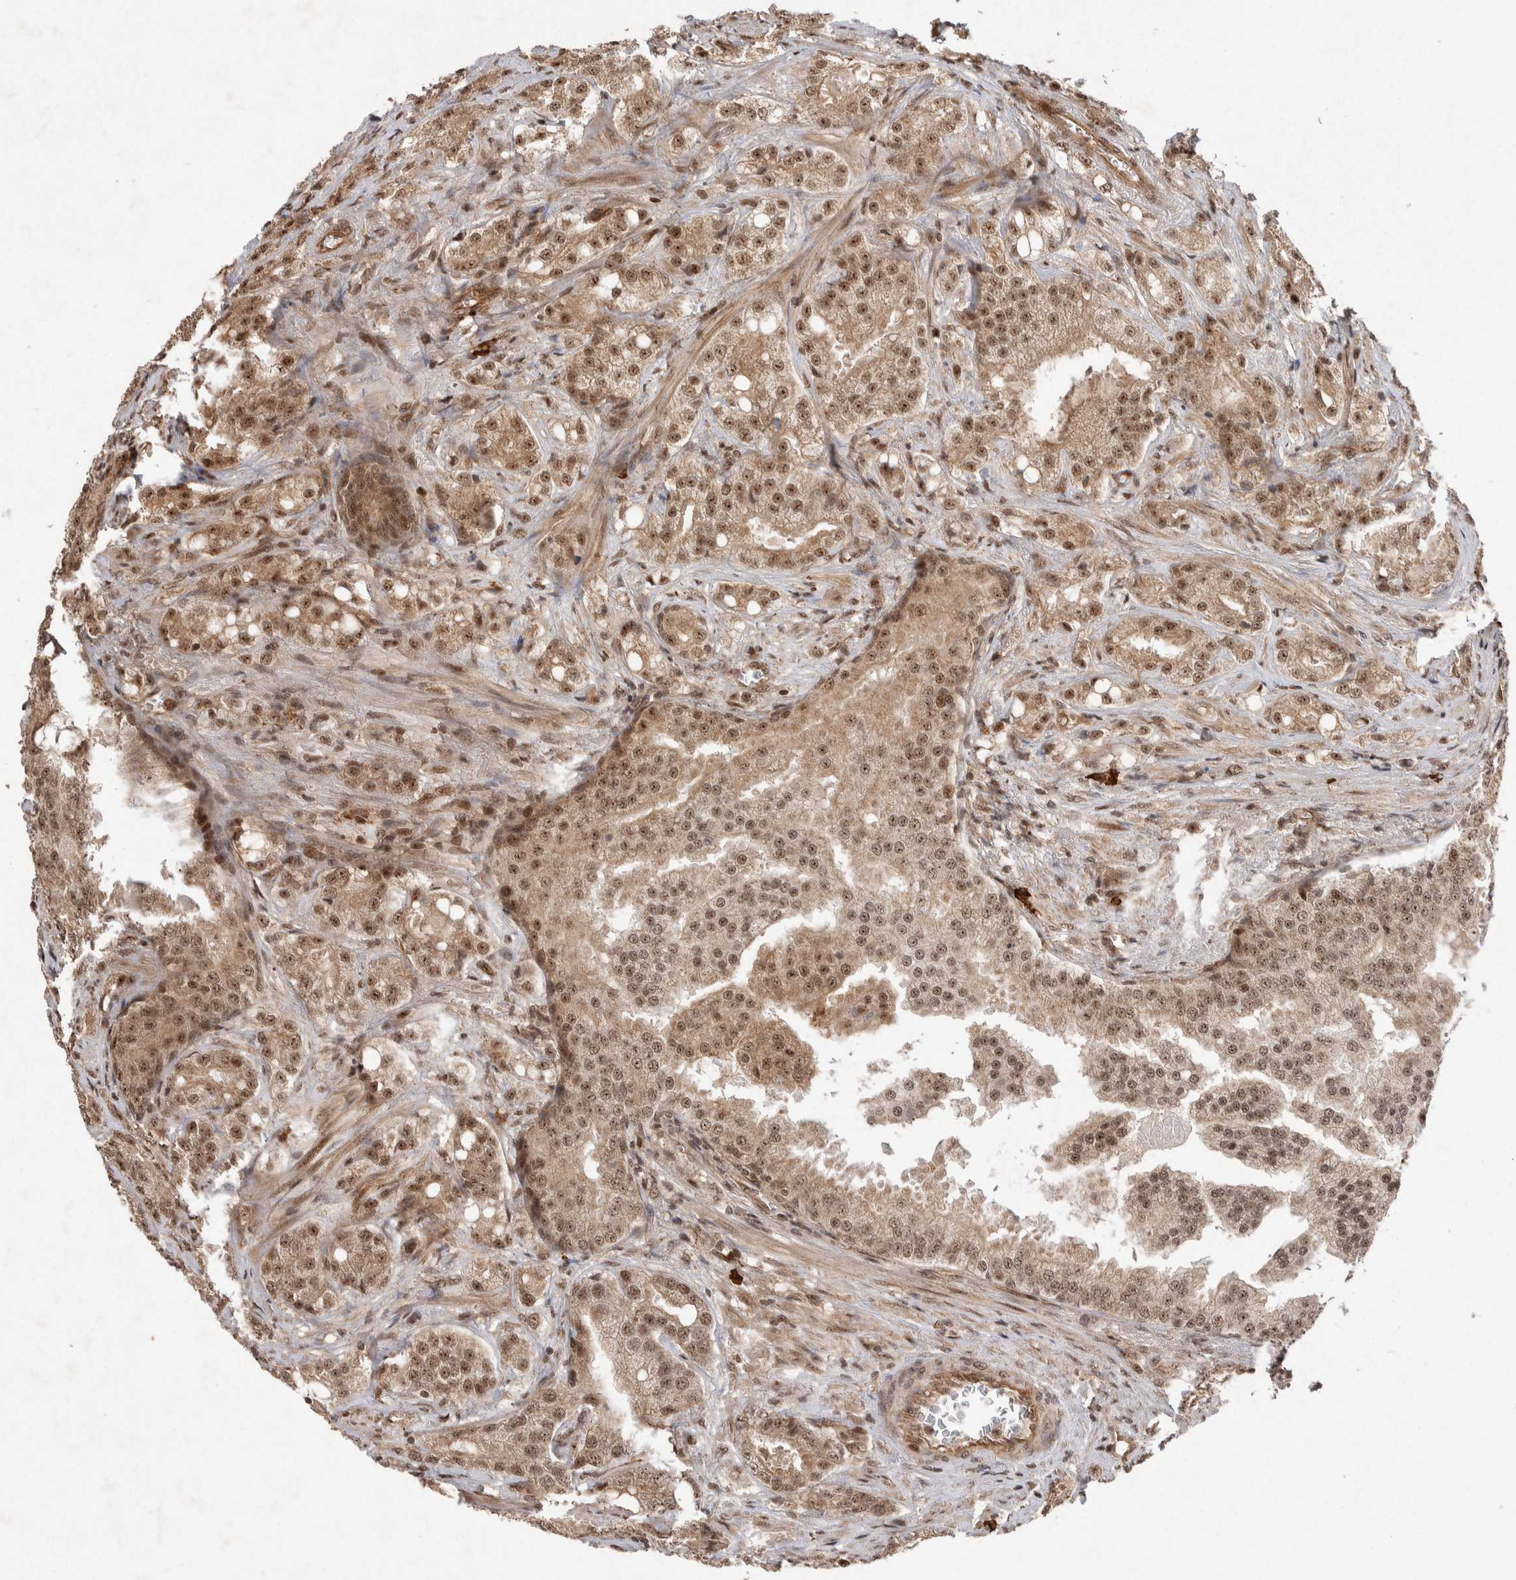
{"staining": {"intensity": "moderate", "quantity": ">75%", "location": "cytoplasmic/membranous,nuclear"}, "tissue": "prostate cancer", "cell_type": "Tumor cells", "image_type": "cancer", "snomed": [{"axis": "morphology", "description": "Adenocarcinoma, High grade"}, {"axis": "topography", "description": "Prostate"}], "caption": "Immunohistochemistry histopathology image of high-grade adenocarcinoma (prostate) stained for a protein (brown), which reveals medium levels of moderate cytoplasmic/membranous and nuclear expression in approximately >75% of tumor cells.", "gene": "TOR1B", "patient": {"sex": "male", "age": 64}}